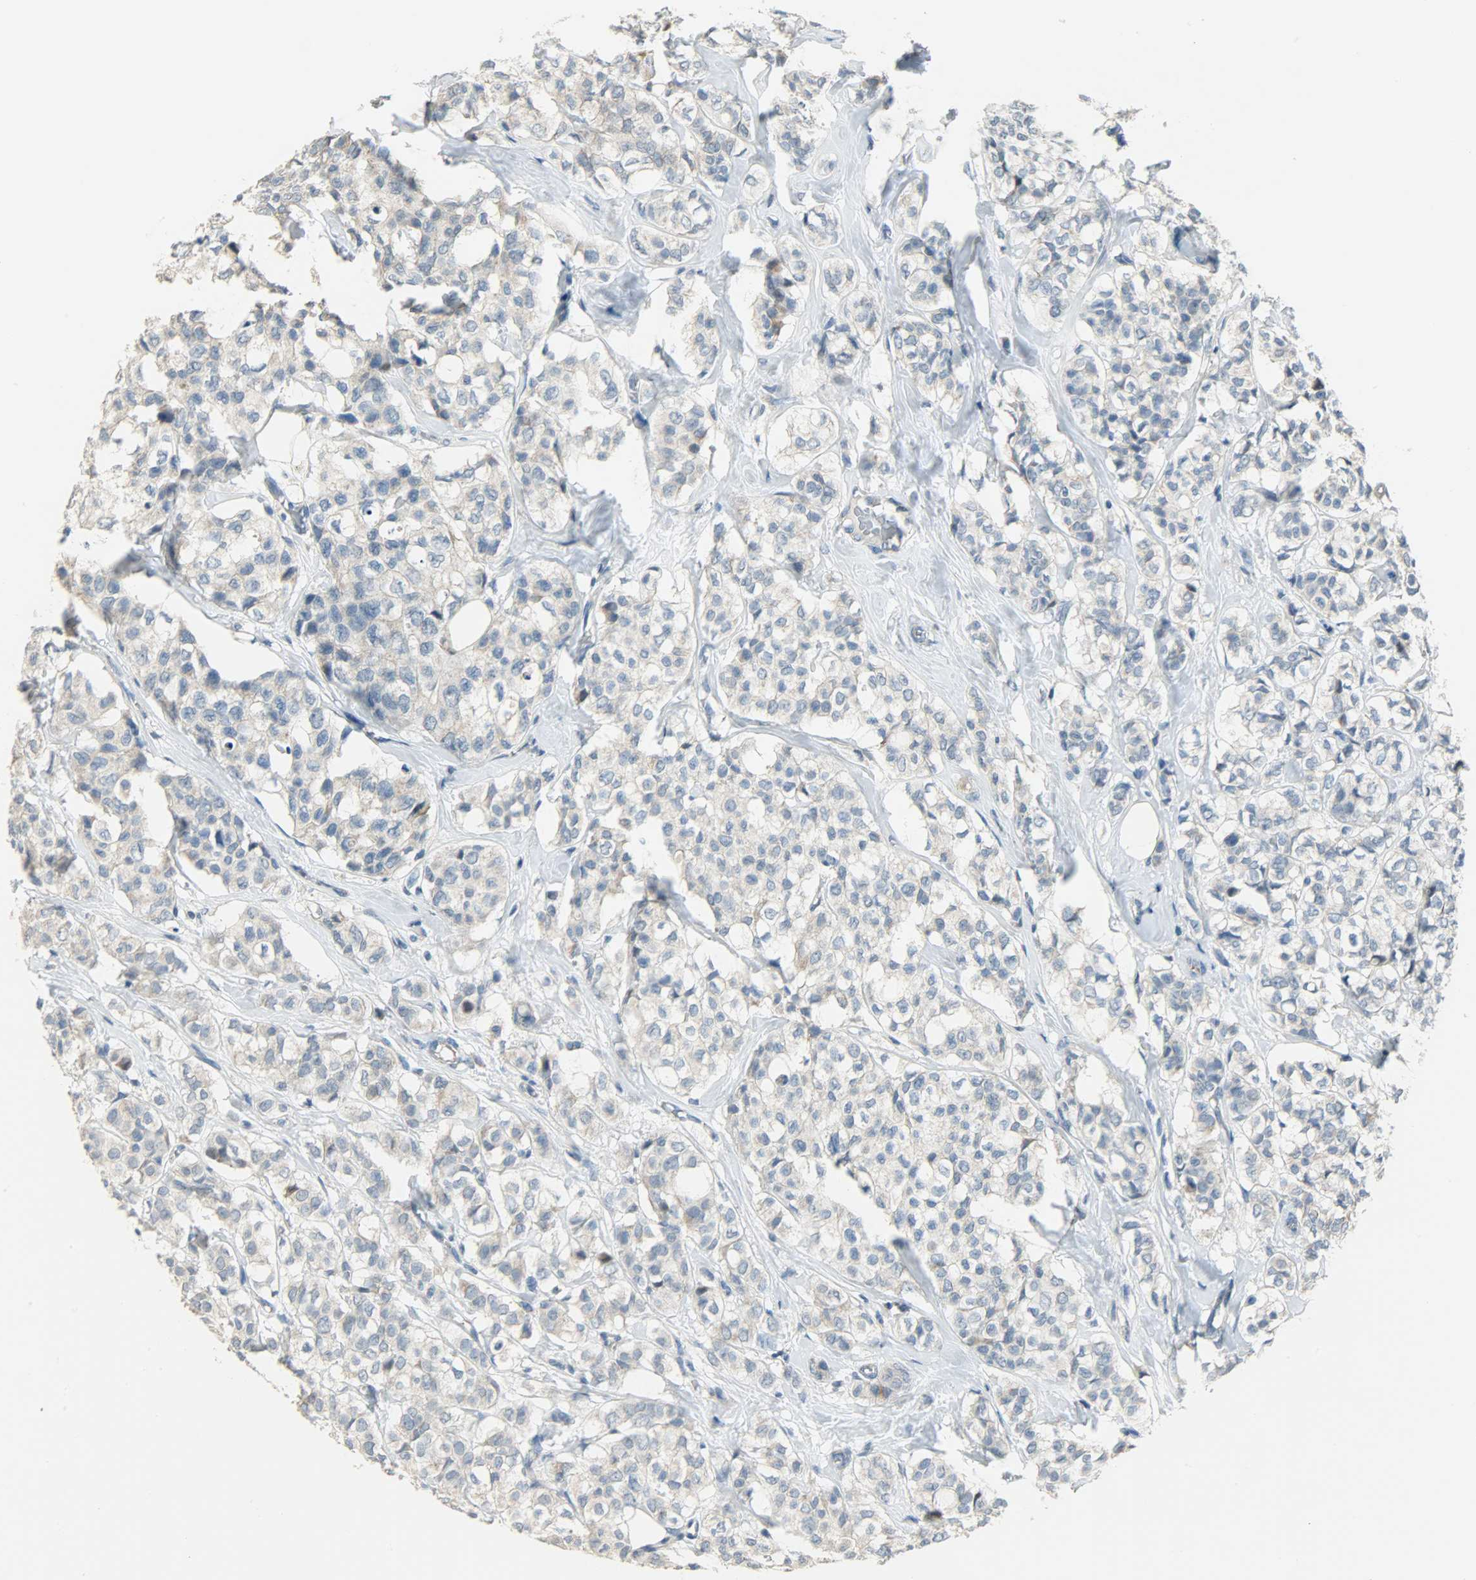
{"staining": {"intensity": "weak", "quantity": "25%-75%", "location": "cytoplasmic/membranous"}, "tissue": "breast cancer", "cell_type": "Tumor cells", "image_type": "cancer", "snomed": [{"axis": "morphology", "description": "Lobular carcinoma"}, {"axis": "topography", "description": "Breast"}], "caption": "Weak cytoplasmic/membranous staining for a protein is present in approximately 25%-75% of tumor cells of lobular carcinoma (breast) using immunohistochemistry (IHC).", "gene": "PPP1R1B", "patient": {"sex": "female", "age": 60}}